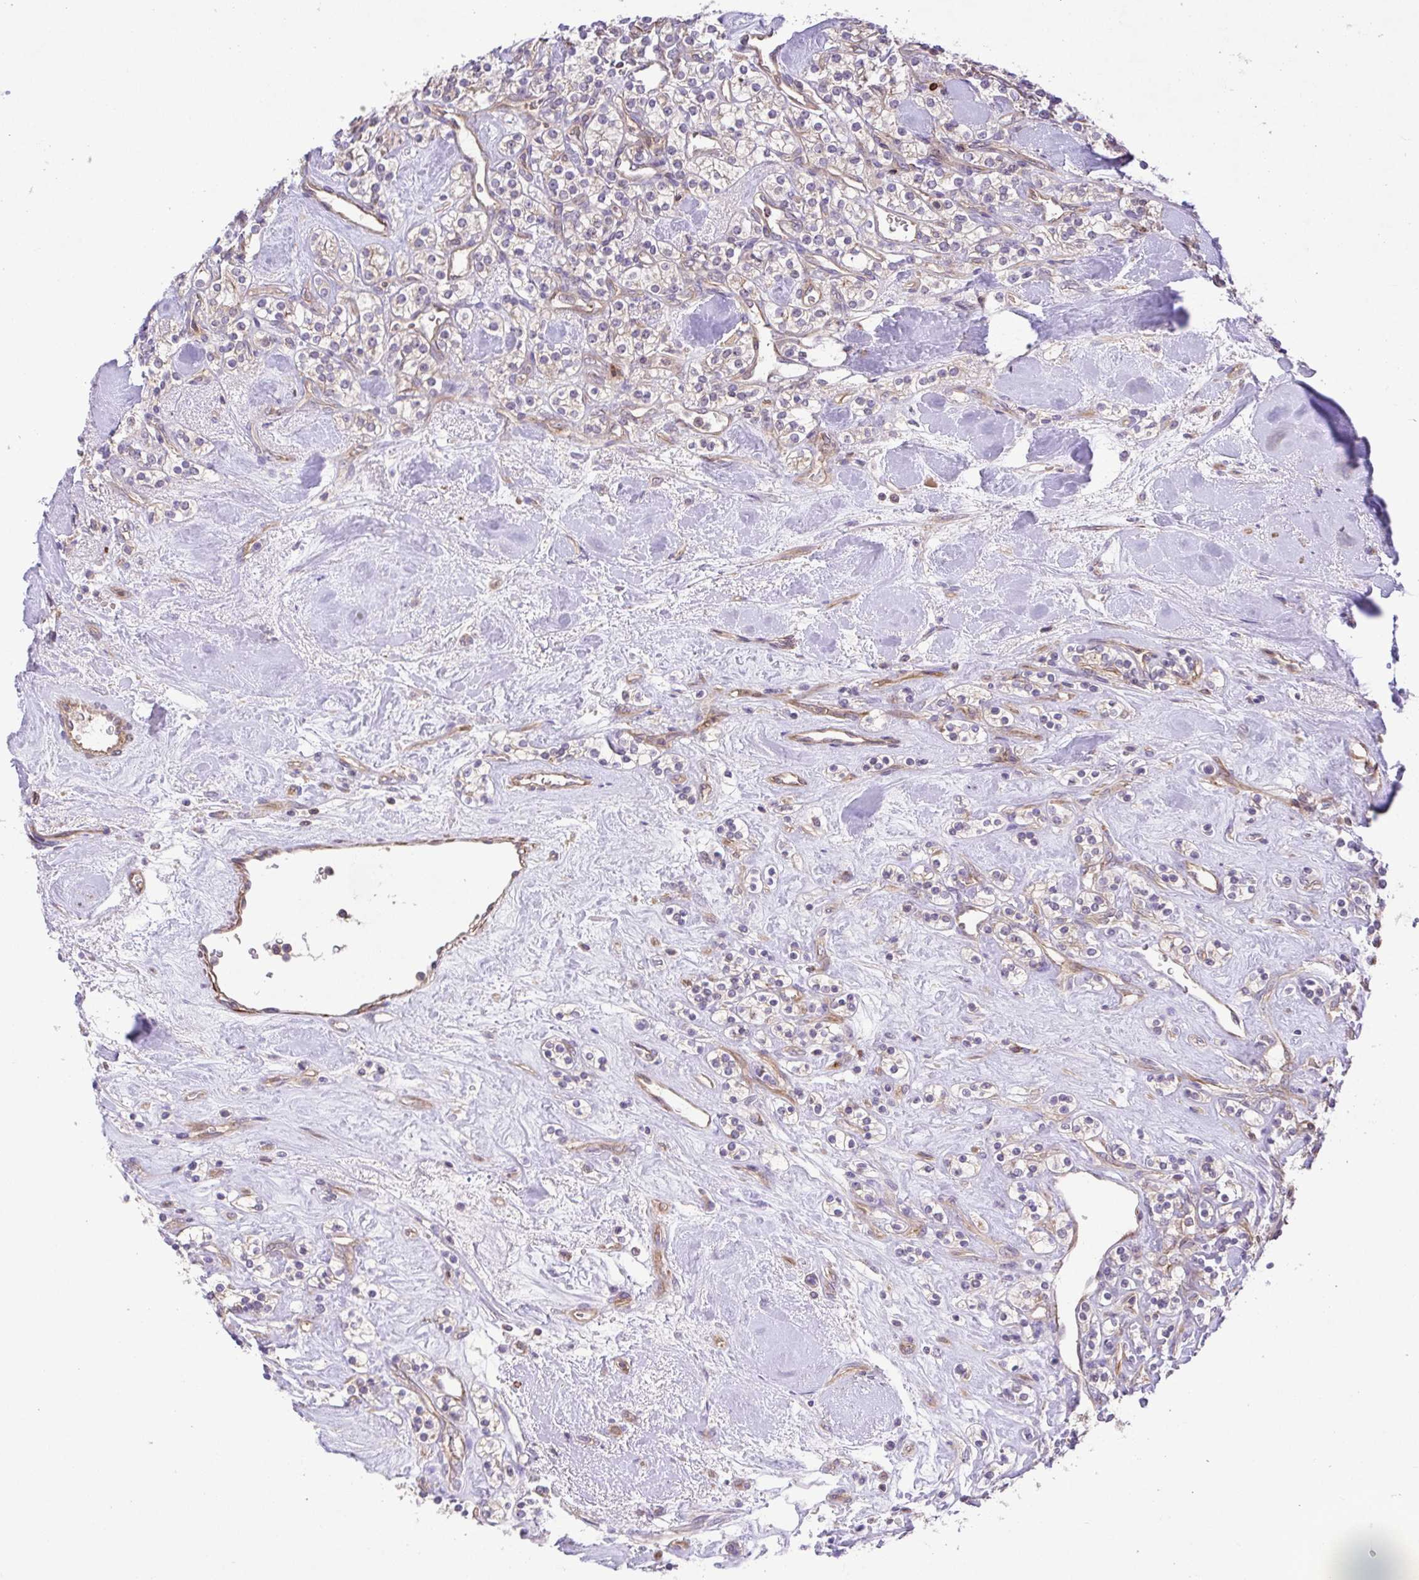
{"staining": {"intensity": "negative", "quantity": "none", "location": "none"}, "tissue": "renal cancer", "cell_type": "Tumor cells", "image_type": "cancer", "snomed": [{"axis": "morphology", "description": "Adenocarcinoma, NOS"}, {"axis": "topography", "description": "Kidney"}], "caption": "A high-resolution histopathology image shows immunohistochemistry (IHC) staining of renal cancer, which exhibits no significant expression in tumor cells. Nuclei are stained in blue.", "gene": "IDE", "patient": {"sex": "male", "age": 77}}